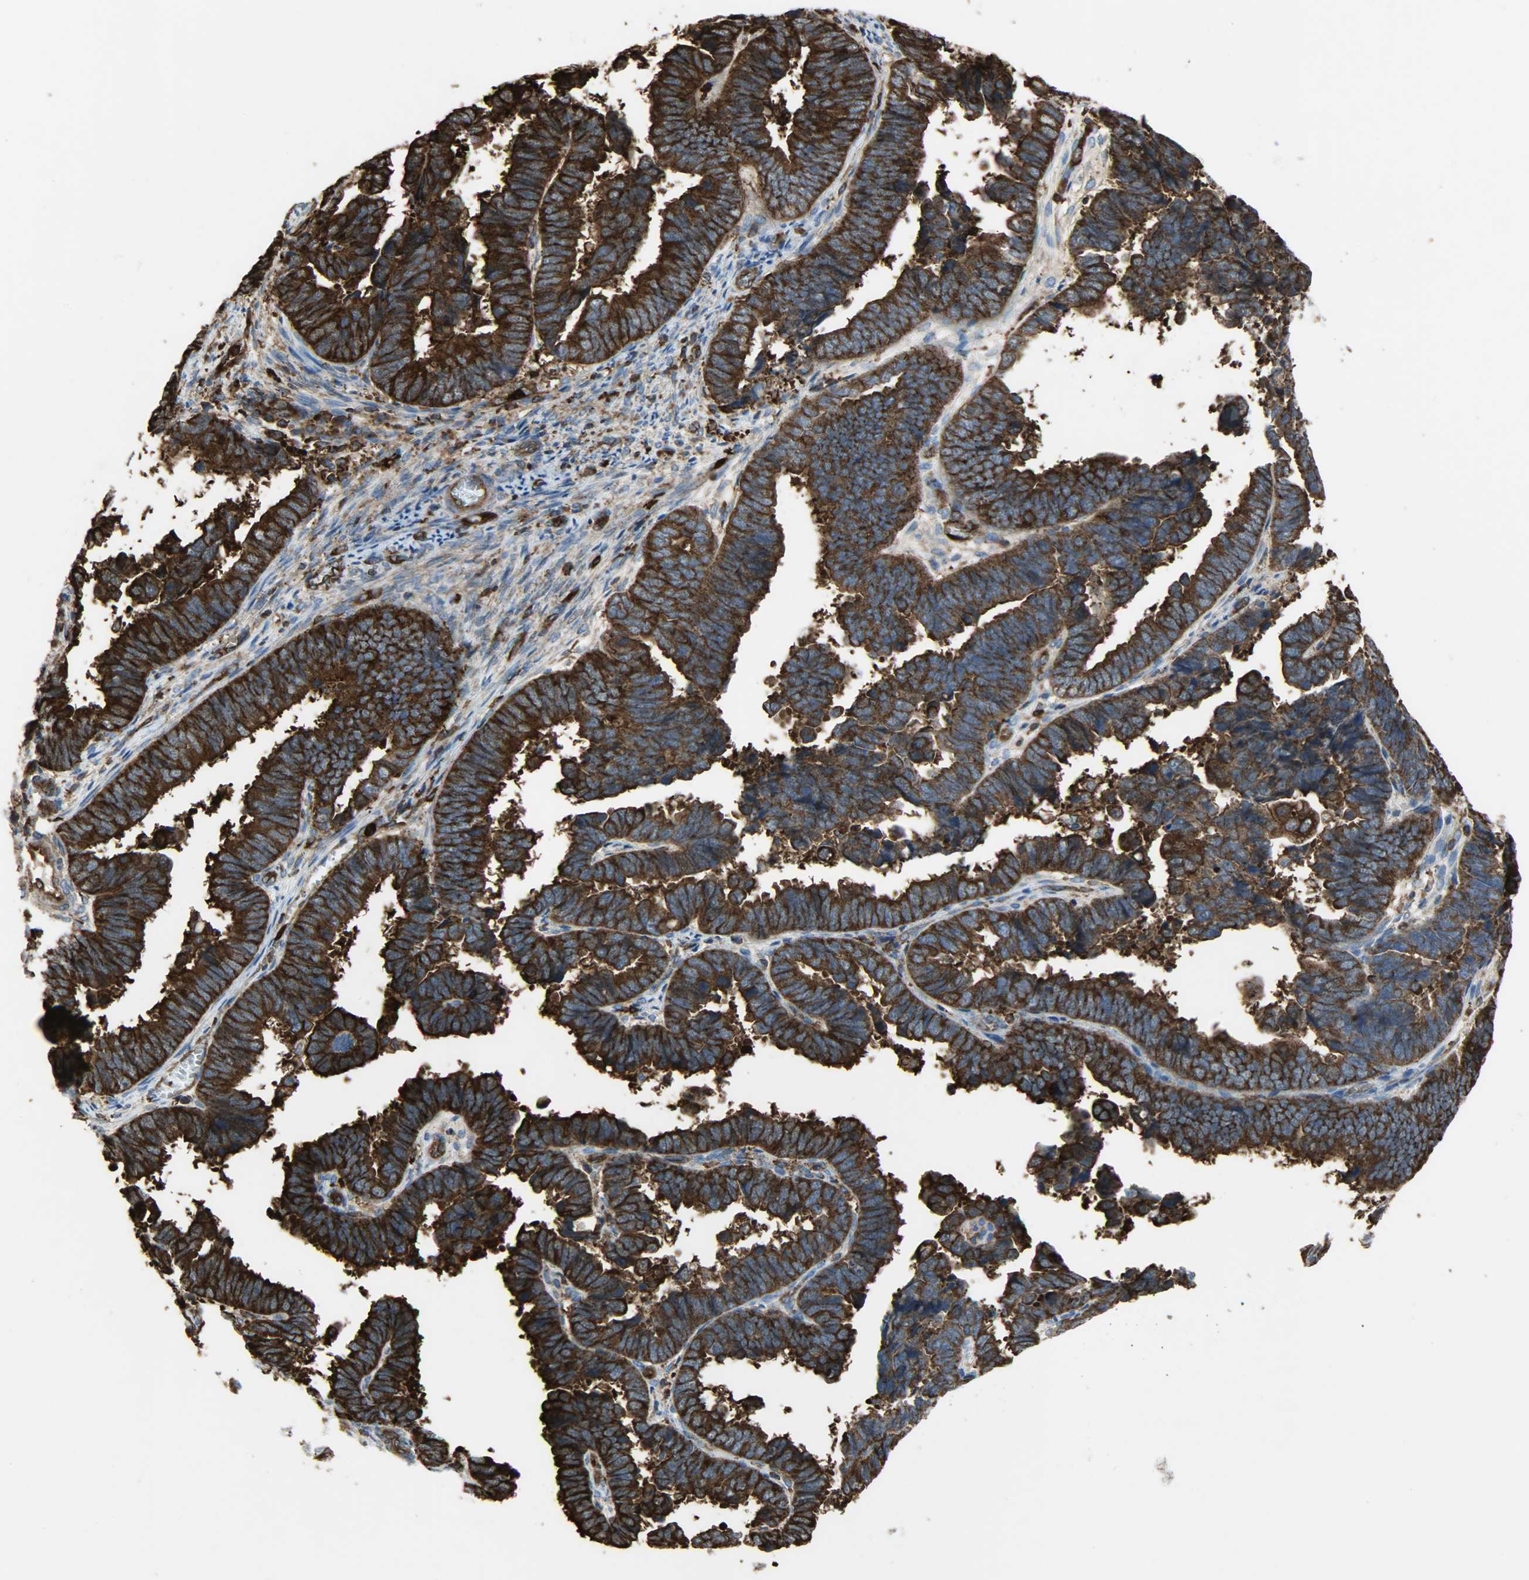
{"staining": {"intensity": "strong", "quantity": ">75%", "location": "cytoplasmic/membranous"}, "tissue": "endometrial cancer", "cell_type": "Tumor cells", "image_type": "cancer", "snomed": [{"axis": "morphology", "description": "Adenocarcinoma, NOS"}, {"axis": "topography", "description": "Endometrium"}], "caption": "Tumor cells demonstrate high levels of strong cytoplasmic/membranous staining in approximately >75% of cells in human endometrial cancer (adenocarcinoma).", "gene": "VASP", "patient": {"sex": "female", "age": 75}}